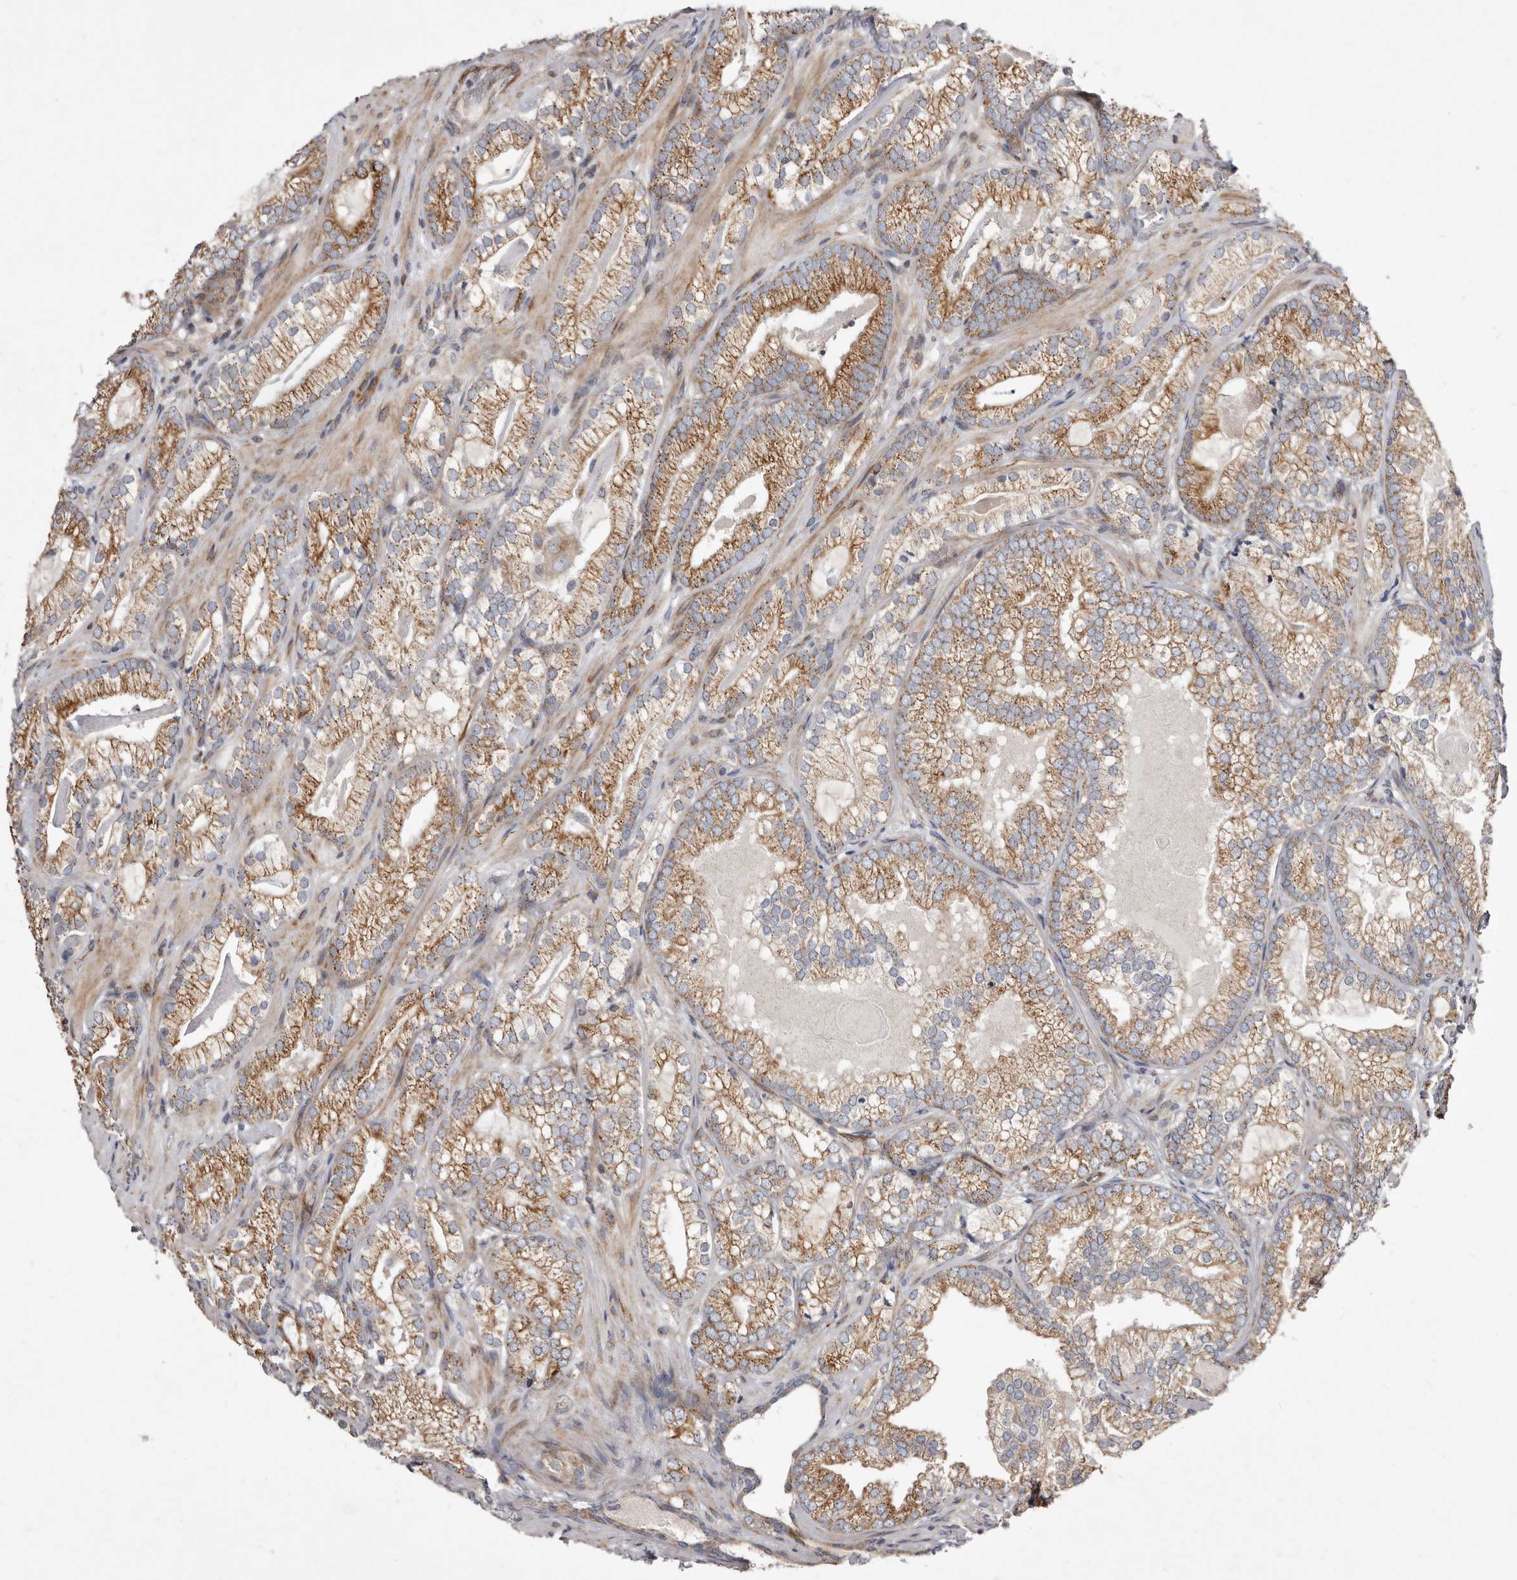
{"staining": {"intensity": "moderate", "quantity": ">75%", "location": "cytoplasmic/membranous"}, "tissue": "prostate cancer", "cell_type": "Tumor cells", "image_type": "cancer", "snomed": [{"axis": "morphology", "description": "Adenocarcinoma, Low grade"}, {"axis": "topography", "description": "Prostate"}], "caption": "The micrograph exhibits a brown stain indicating the presence of a protein in the cytoplasmic/membranous of tumor cells in low-grade adenocarcinoma (prostate).", "gene": "TIMM17B", "patient": {"sex": "male", "age": 72}}